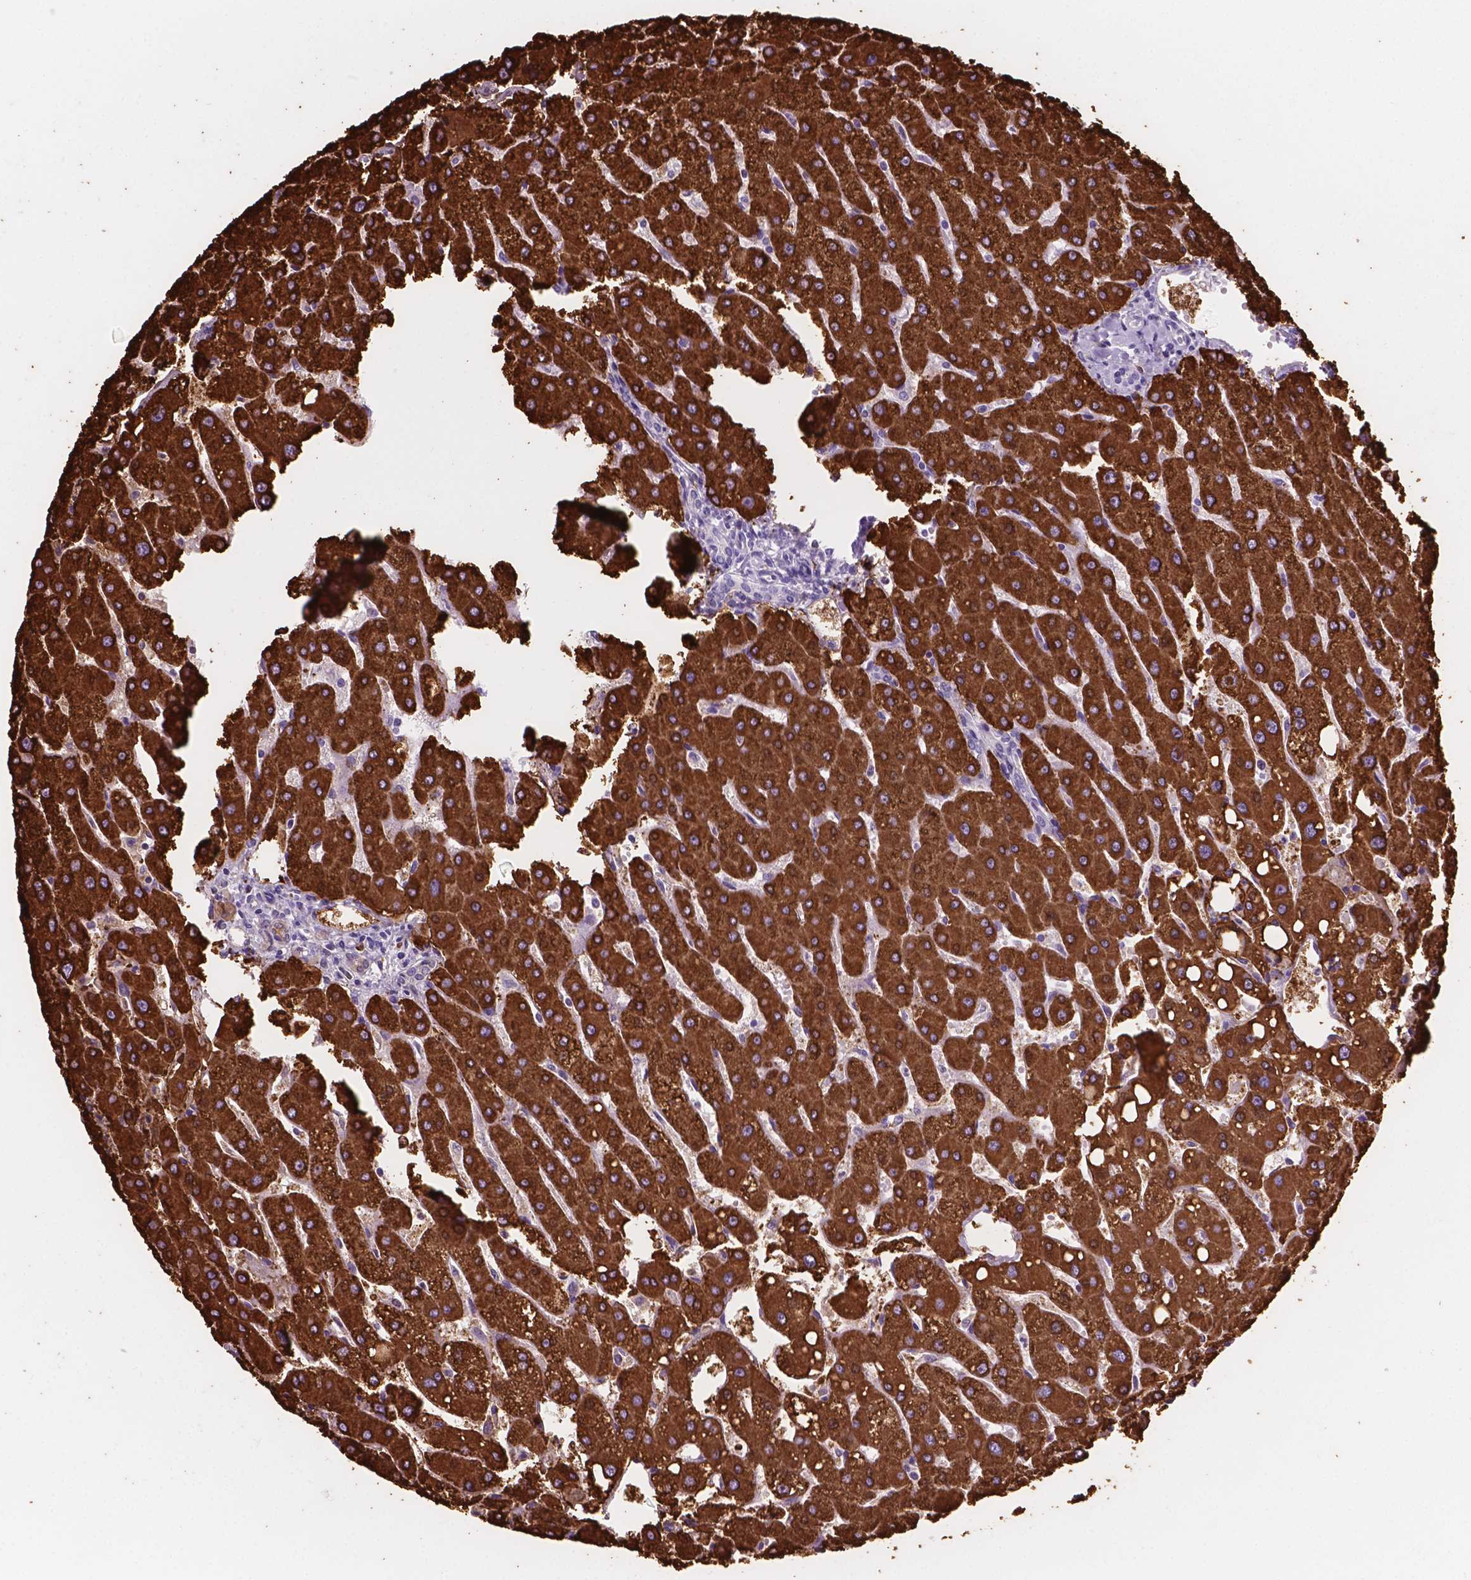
{"staining": {"intensity": "moderate", "quantity": "<25%", "location": "cytoplasmic/membranous"}, "tissue": "liver", "cell_type": "Cholangiocytes", "image_type": "normal", "snomed": [{"axis": "morphology", "description": "Normal tissue, NOS"}, {"axis": "topography", "description": "Liver"}], "caption": "Normal liver reveals moderate cytoplasmic/membranous expression in about <25% of cholangiocytes, visualized by immunohistochemistry.", "gene": "MACF1", "patient": {"sex": "male", "age": 67}}